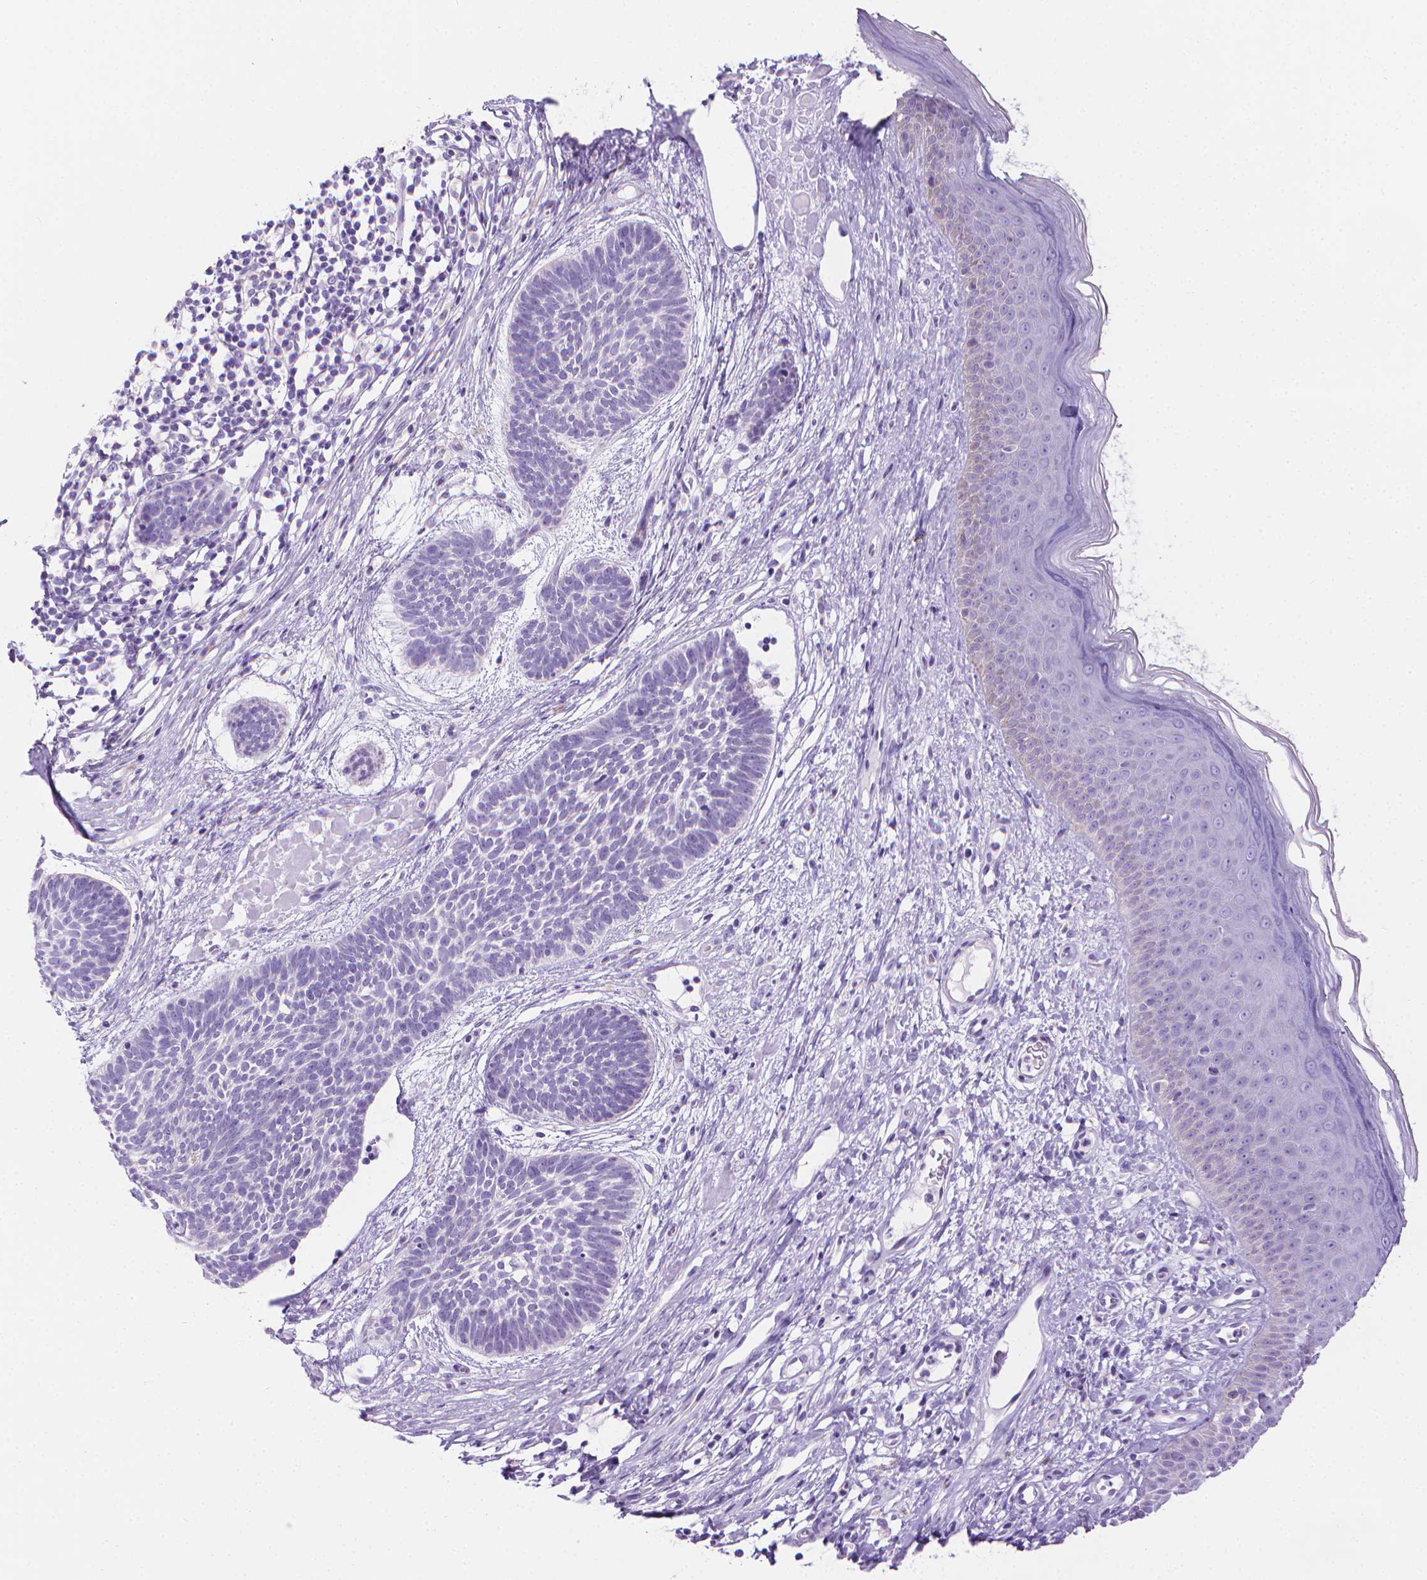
{"staining": {"intensity": "negative", "quantity": "none", "location": "none"}, "tissue": "skin cancer", "cell_type": "Tumor cells", "image_type": "cancer", "snomed": [{"axis": "morphology", "description": "Basal cell carcinoma"}, {"axis": "topography", "description": "Skin"}], "caption": "IHC of human skin cancer (basal cell carcinoma) shows no expression in tumor cells.", "gene": "SPAG6", "patient": {"sex": "male", "age": 85}}